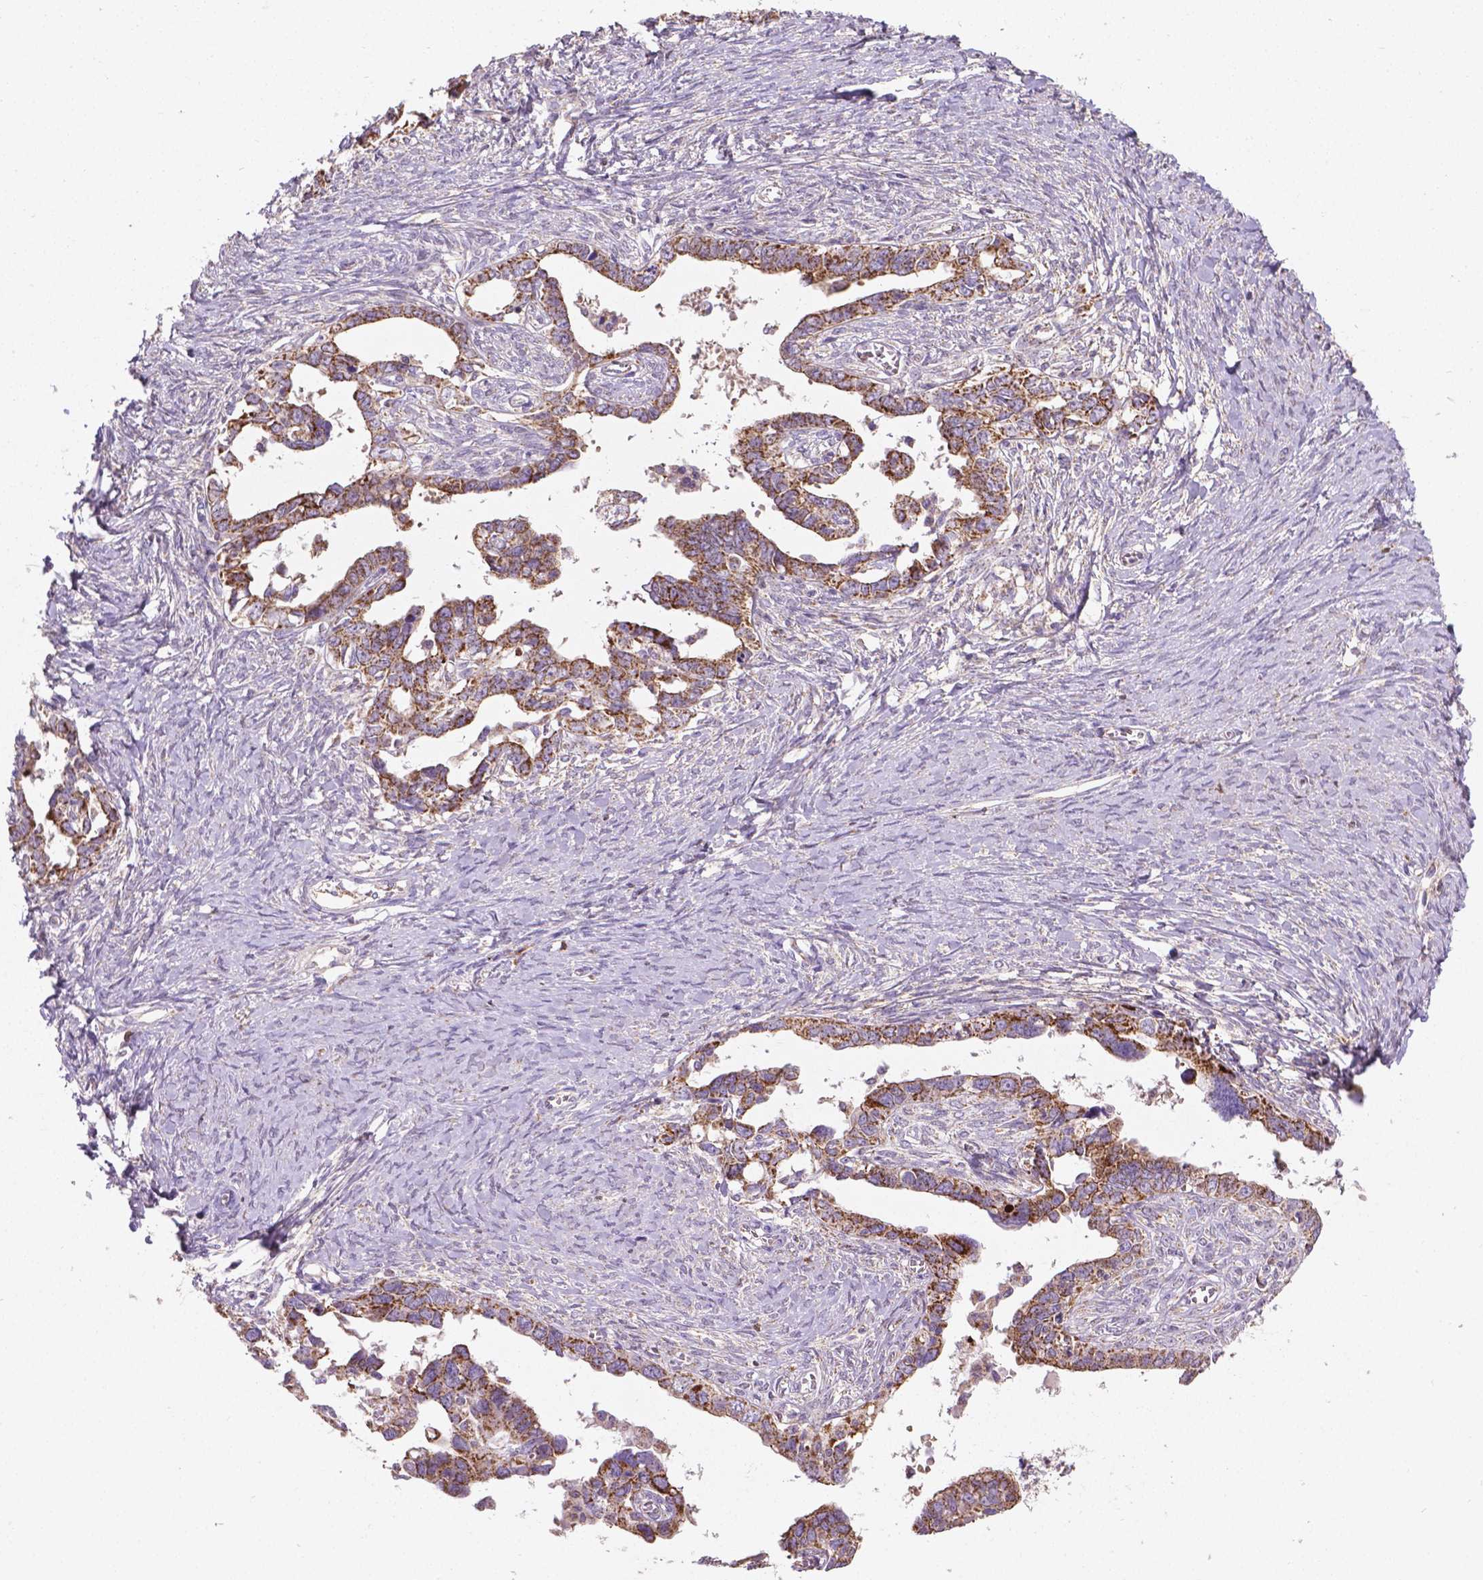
{"staining": {"intensity": "moderate", "quantity": ">75%", "location": "cytoplasmic/membranous"}, "tissue": "ovarian cancer", "cell_type": "Tumor cells", "image_type": "cancer", "snomed": [{"axis": "morphology", "description": "Cystadenocarcinoma, serous, NOS"}, {"axis": "topography", "description": "Ovary"}], "caption": "Moderate cytoplasmic/membranous protein expression is appreciated in about >75% of tumor cells in serous cystadenocarcinoma (ovarian).", "gene": "TCAF1", "patient": {"sex": "female", "age": 69}}